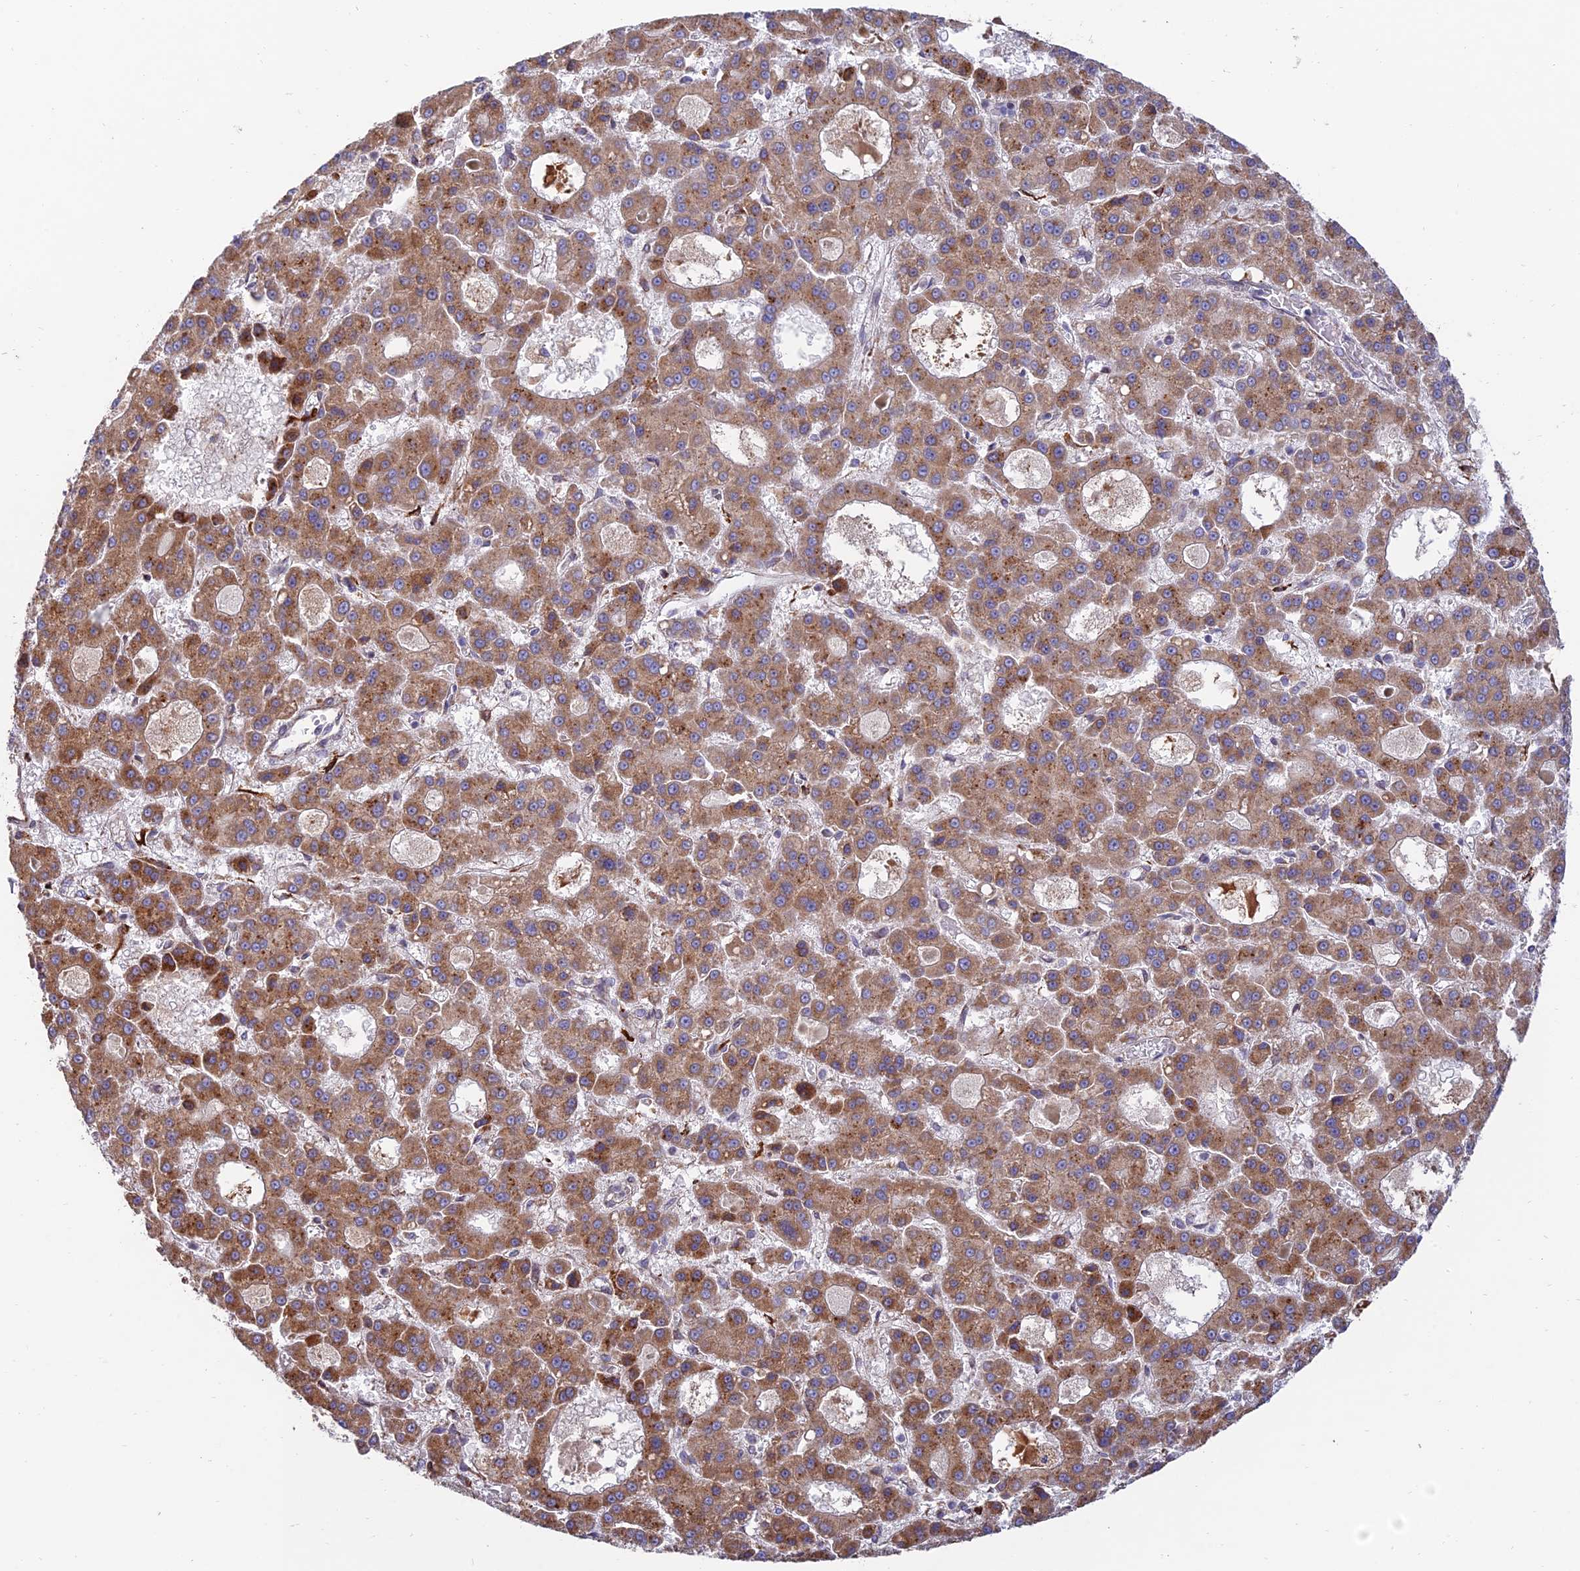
{"staining": {"intensity": "moderate", "quantity": ">75%", "location": "cytoplasmic/membranous"}, "tissue": "liver cancer", "cell_type": "Tumor cells", "image_type": "cancer", "snomed": [{"axis": "morphology", "description": "Carcinoma, Hepatocellular, NOS"}, {"axis": "topography", "description": "Liver"}], "caption": "Liver cancer (hepatocellular carcinoma) stained with DAB IHC shows medium levels of moderate cytoplasmic/membranous staining in about >75% of tumor cells.", "gene": "RCN3", "patient": {"sex": "male", "age": 70}}